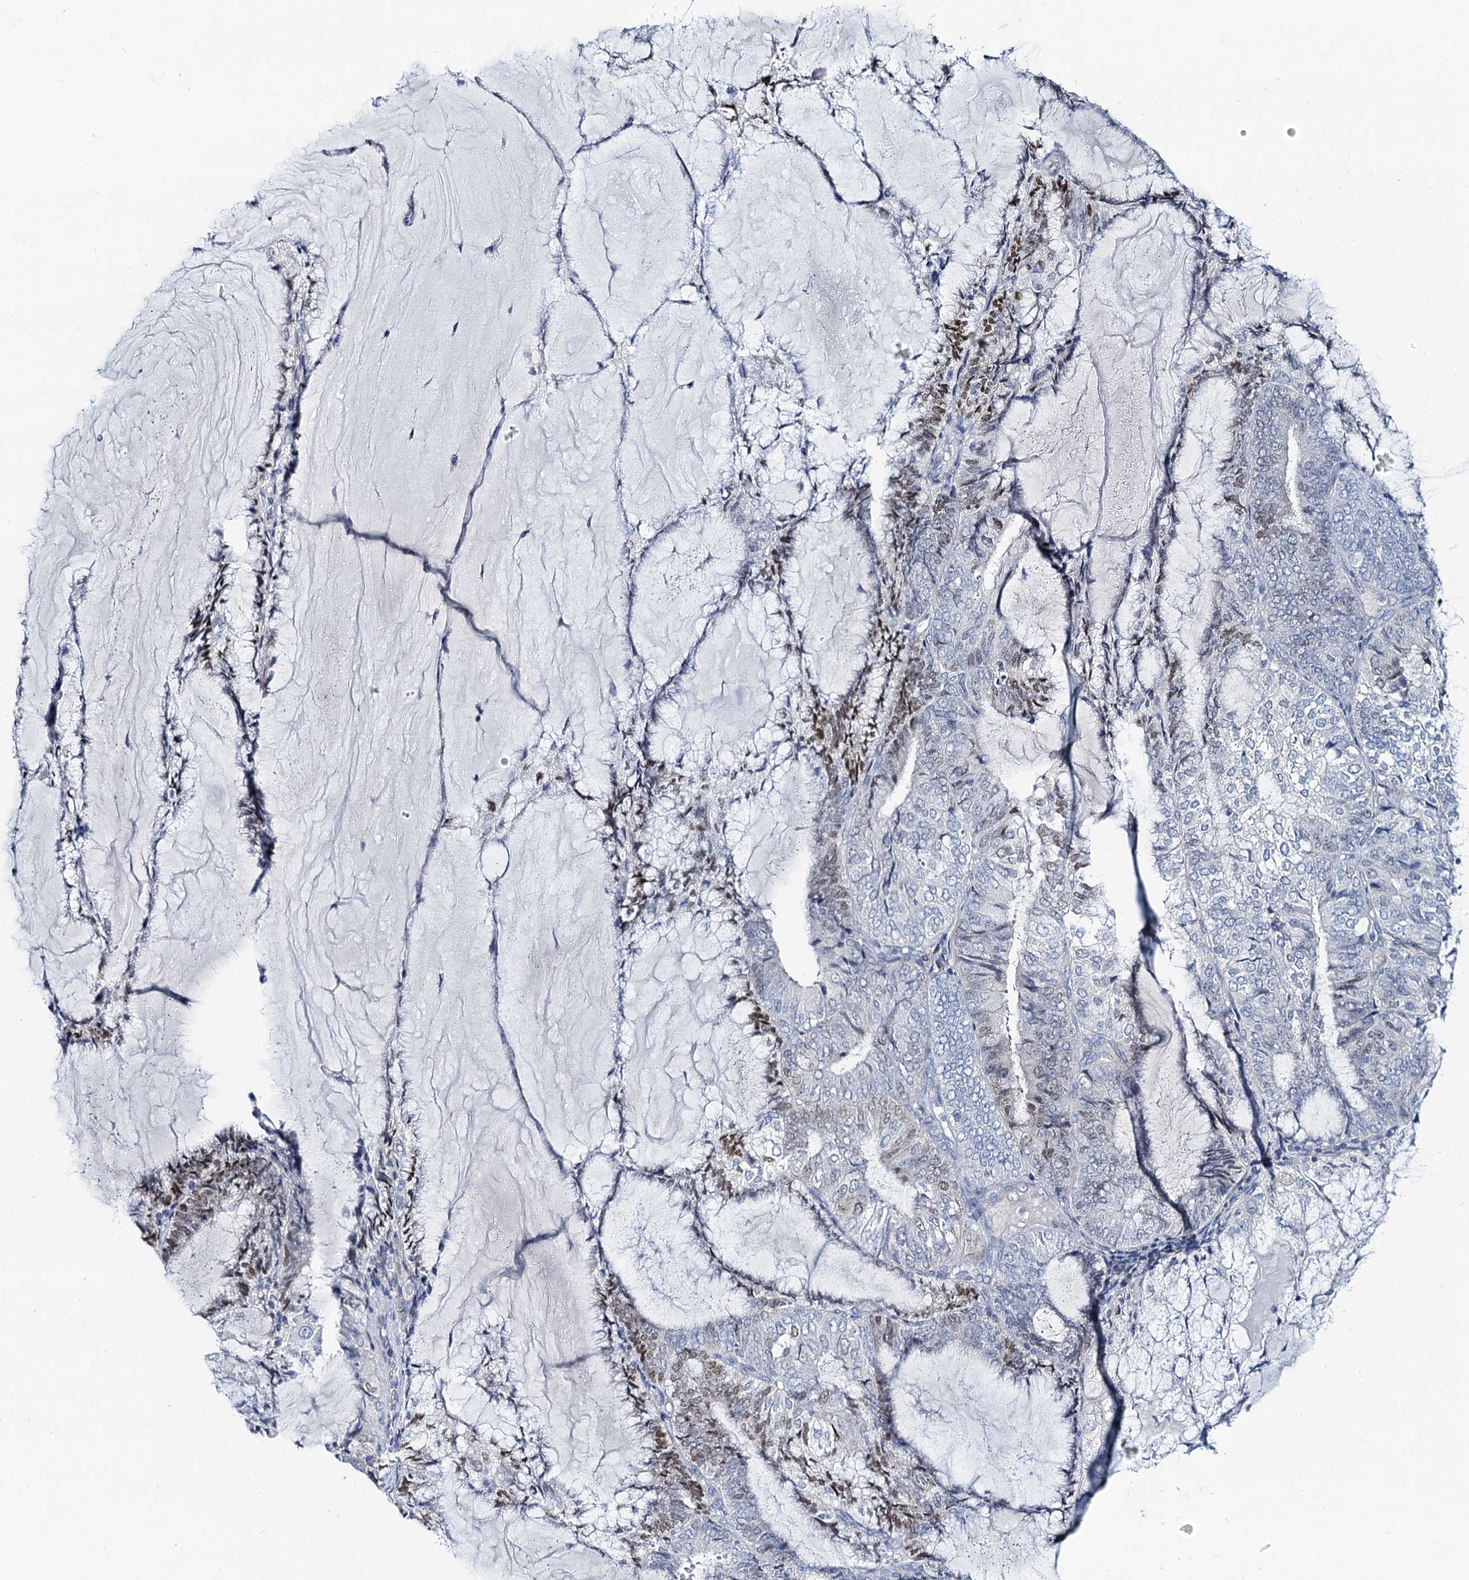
{"staining": {"intensity": "moderate", "quantity": "<25%", "location": "nuclear"}, "tissue": "endometrial cancer", "cell_type": "Tumor cells", "image_type": "cancer", "snomed": [{"axis": "morphology", "description": "Adenocarcinoma, NOS"}, {"axis": "topography", "description": "Endometrium"}], "caption": "Immunohistochemical staining of endometrial cancer (adenocarcinoma) exhibits low levels of moderate nuclear expression in approximately <25% of tumor cells. Immunohistochemistry (ihc) stains the protein of interest in brown and the nuclei are stained blue.", "gene": "TOX3", "patient": {"sex": "female", "age": 81}}